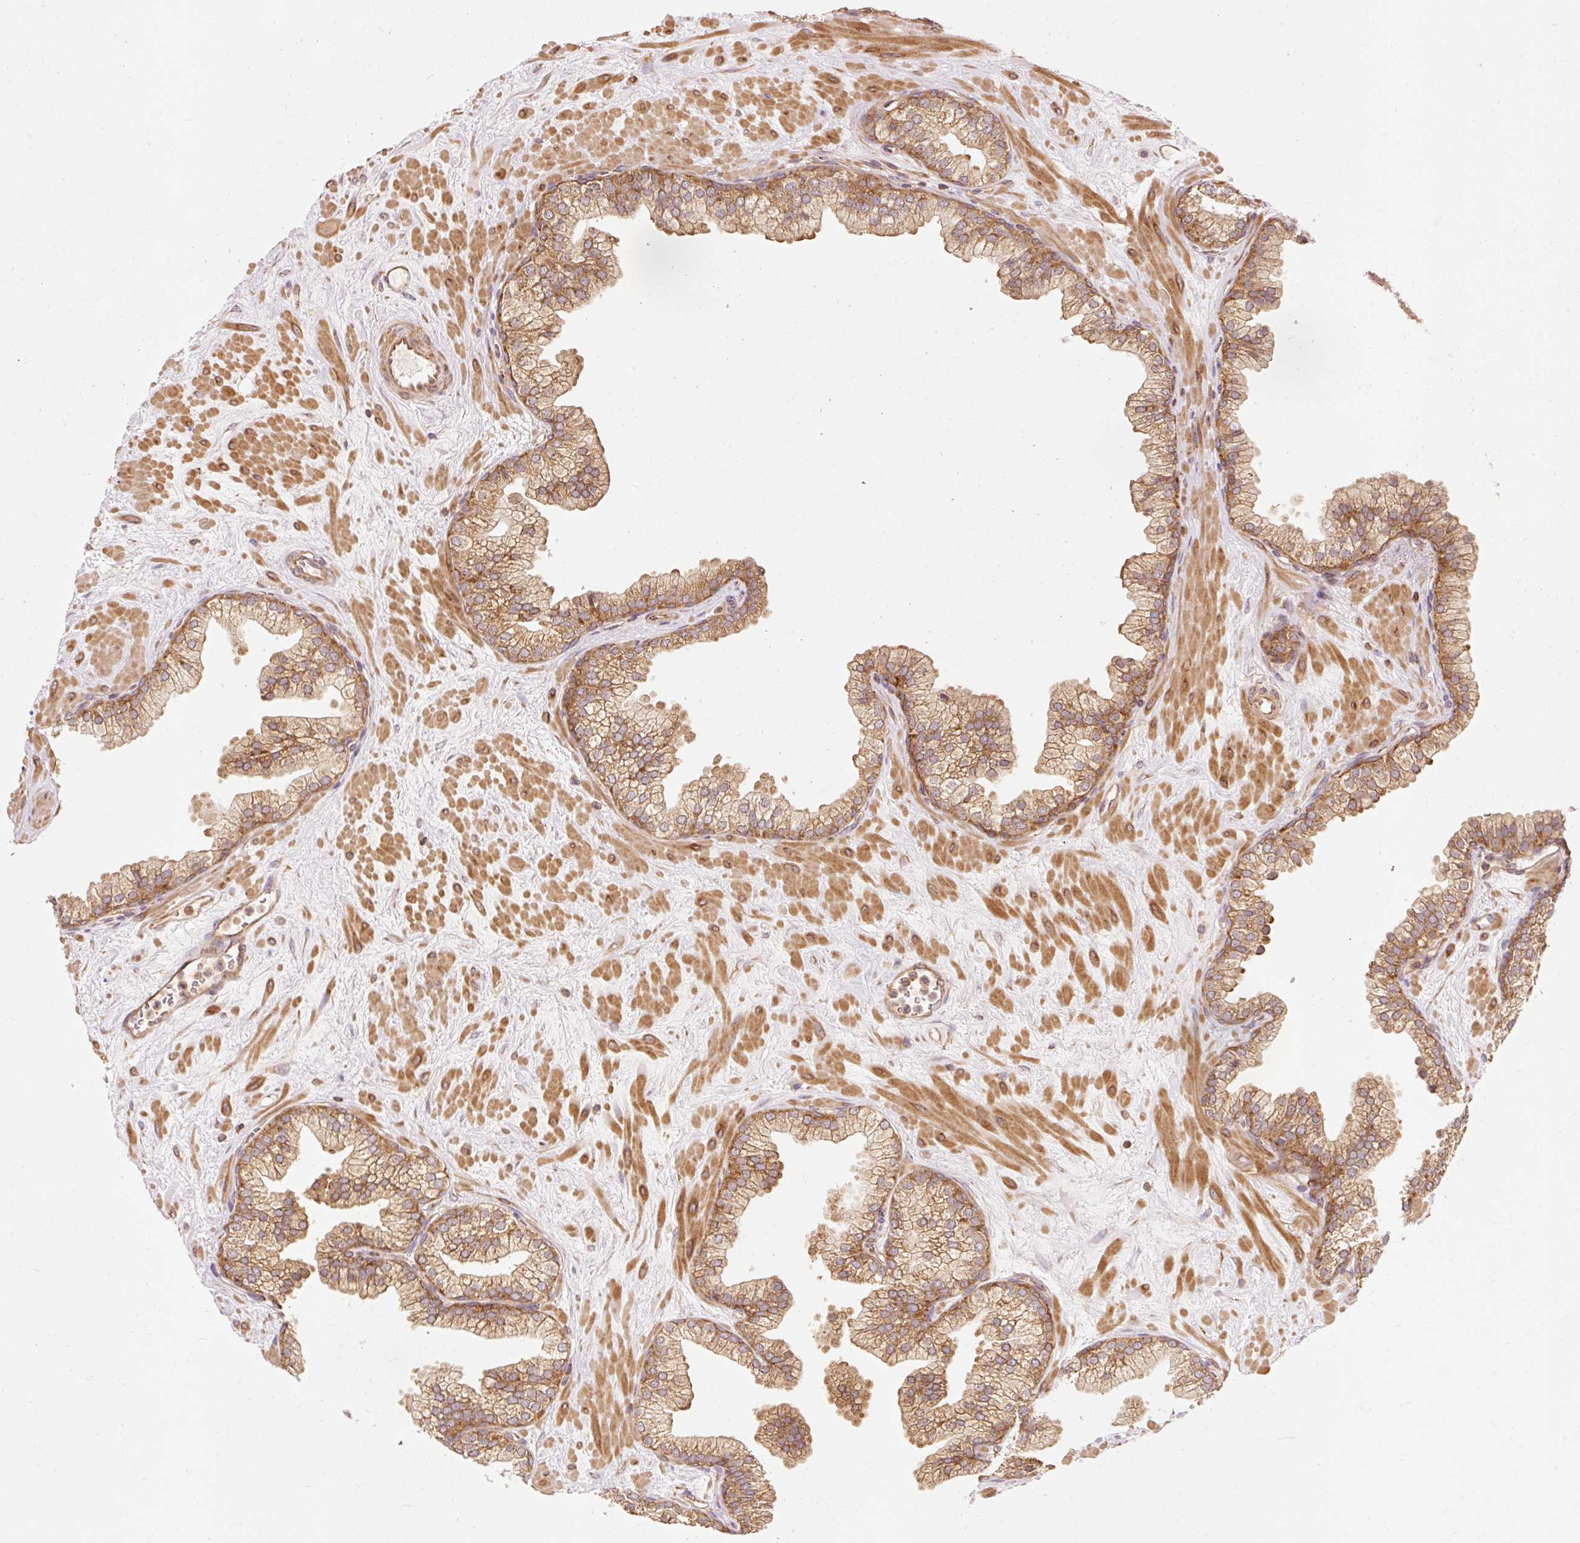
{"staining": {"intensity": "moderate", "quantity": ">75%", "location": "cytoplasmic/membranous"}, "tissue": "prostate", "cell_type": "Glandular cells", "image_type": "normal", "snomed": [{"axis": "morphology", "description": "Normal tissue, NOS"}, {"axis": "topography", "description": "Prostate"}, {"axis": "topography", "description": "Peripheral nerve tissue"}], "caption": "Immunohistochemistry (DAB) staining of normal human prostate displays moderate cytoplasmic/membranous protein positivity in about >75% of glandular cells. (Stains: DAB (3,3'-diaminobenzidine) in brown, nuclei in blue, Microscopy: brightfield microscopy at high magnification).", "gene": "PDAP1", "patient": {"sex": "male", "age": 61}}